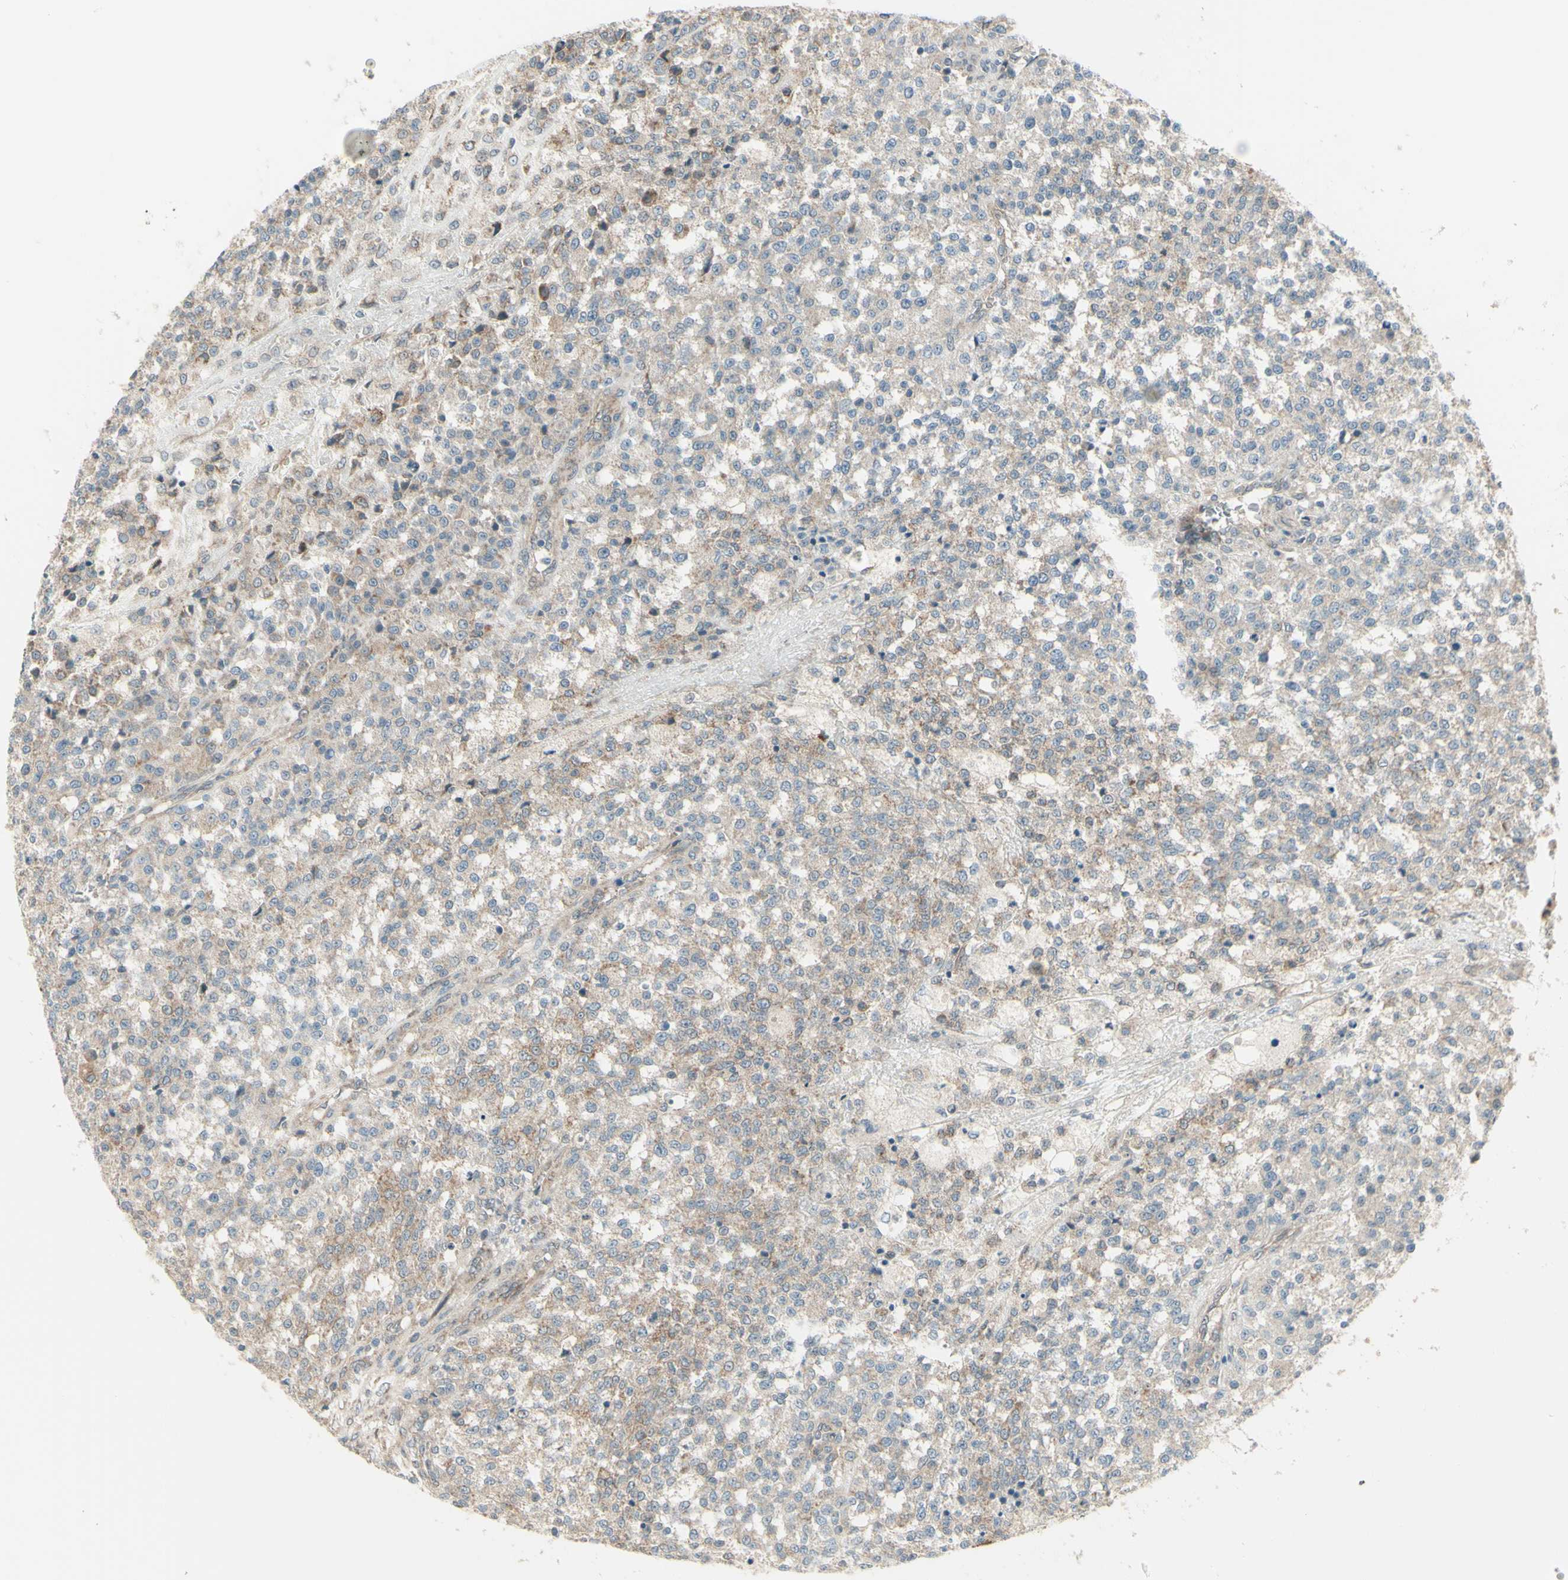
{"staining": {"intensity": "weak", "quantity": "25%-75%", "location": "cytoplasmic/membranous"}, "tissue": "testis cancer", "cell_type": "Tumor cells", "image_type": "cancer", "snomed": [{"axis": "morphology", "description": "Seminoma, NOS"}, {"axis": "topography", "description": "Testis"}], "caption": "The micrograph displays immunohistochemical staining of testis seminoma. There is weak cytoplasmic/membranous expression is seen in about 25%-75% of tumor cells.", "gene": "NAXD", "patient": {"sex": "male", "age": 59}}